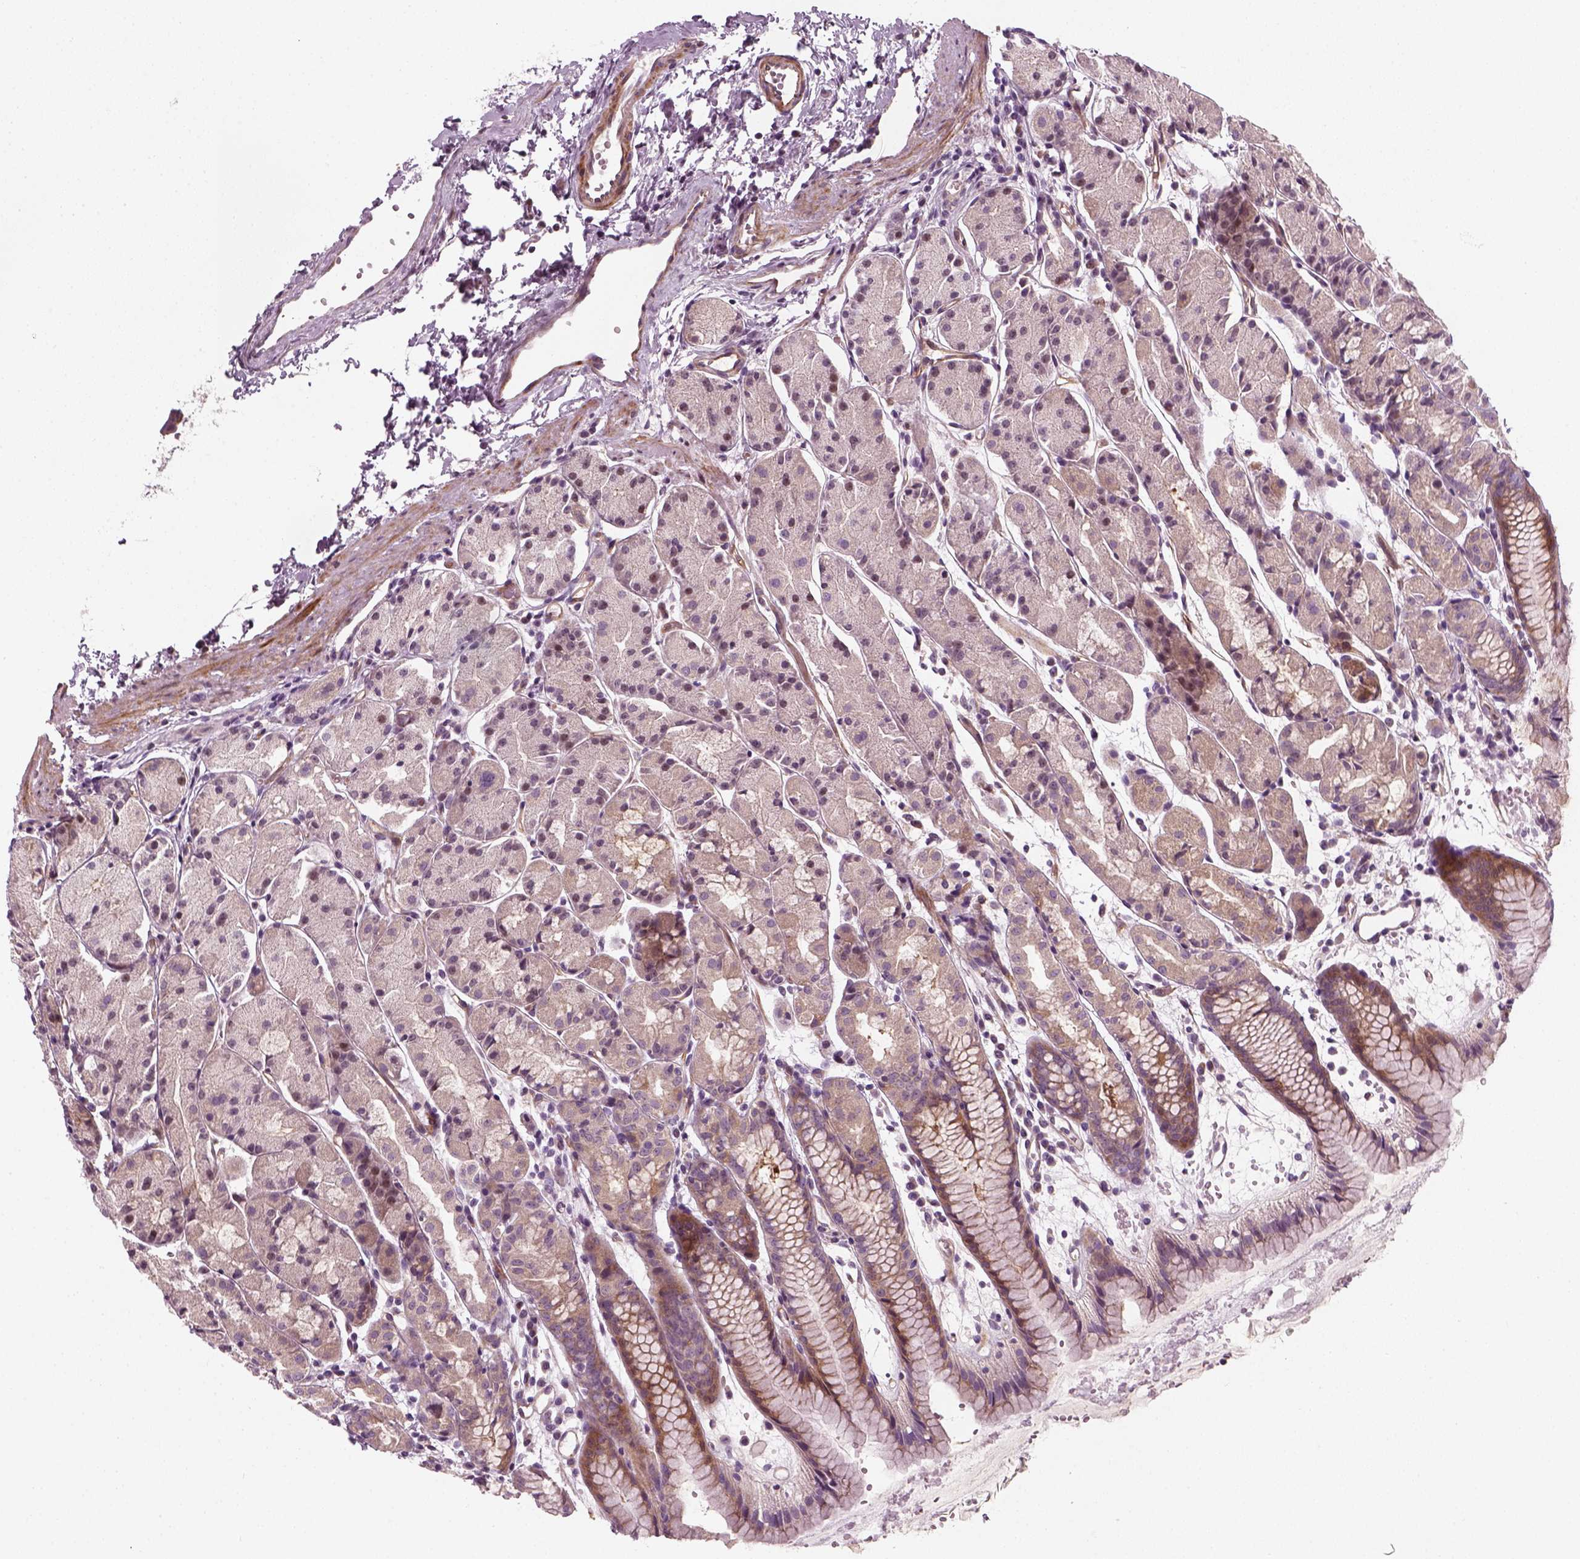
{"staining": {"intensity": "moderate", "quantity": "<25%", "location": "cytoplasmic/membranous"}, "tissue": "stomach", "cell_type": "Glandular cells", "image_type": "normal", "snomed": [{"axis": "morphology", "description": "Normal tissue, NOS"}, {"axis": "topography", "description": "Stomach, upper"}], "caption": "The micrograph shows staining of unremarkable stomach, revealing moderate cytoplasmic/membranous protein staining (brown color) within glandular cells.", "gene": "DNASE1L1", "patient": {"sex": "male", "age": 47}}